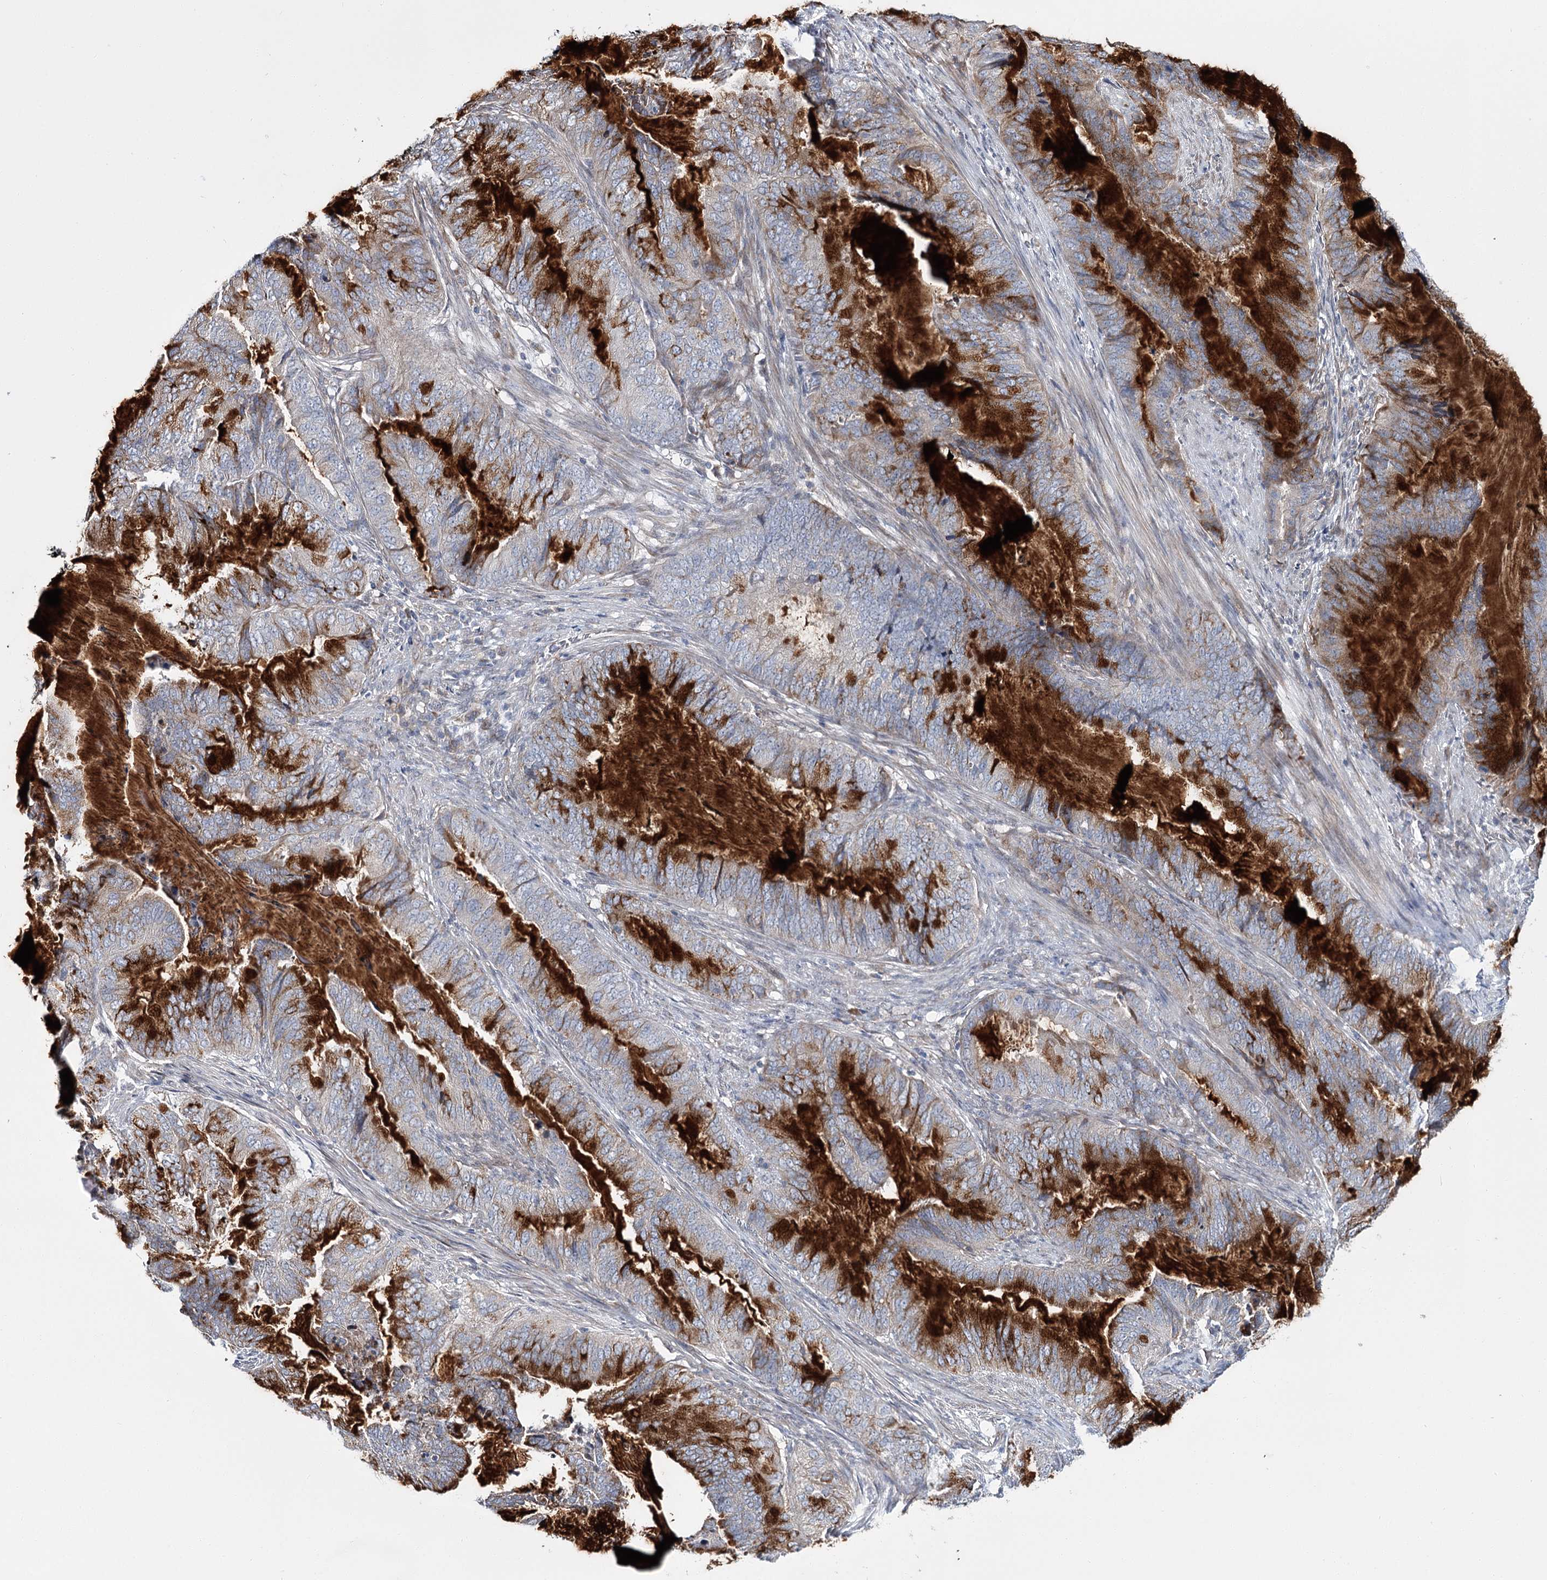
{"staining": {"intensity": "moderate", "quantity": "25%-75%", "location": "cytoplasmic/membranous"}, "tissue": "endometrial cancer", "cell_type": "Tumor cells", "image_type": "cancer", "snomed": [{"axis": "morphology", "description": "Adenocarcinoma, NOS"}, {"axis": "topography", "description": "Endometrium"}], "caption": "About 25%-75% of tumor cells in human endometrial cancer show moderate cytoplasmic/membranous protein staining as visualized by brown immunohistochemical staining.", "gene": "CPLANE1", "patient": {"sex": "female", "age": 51}}